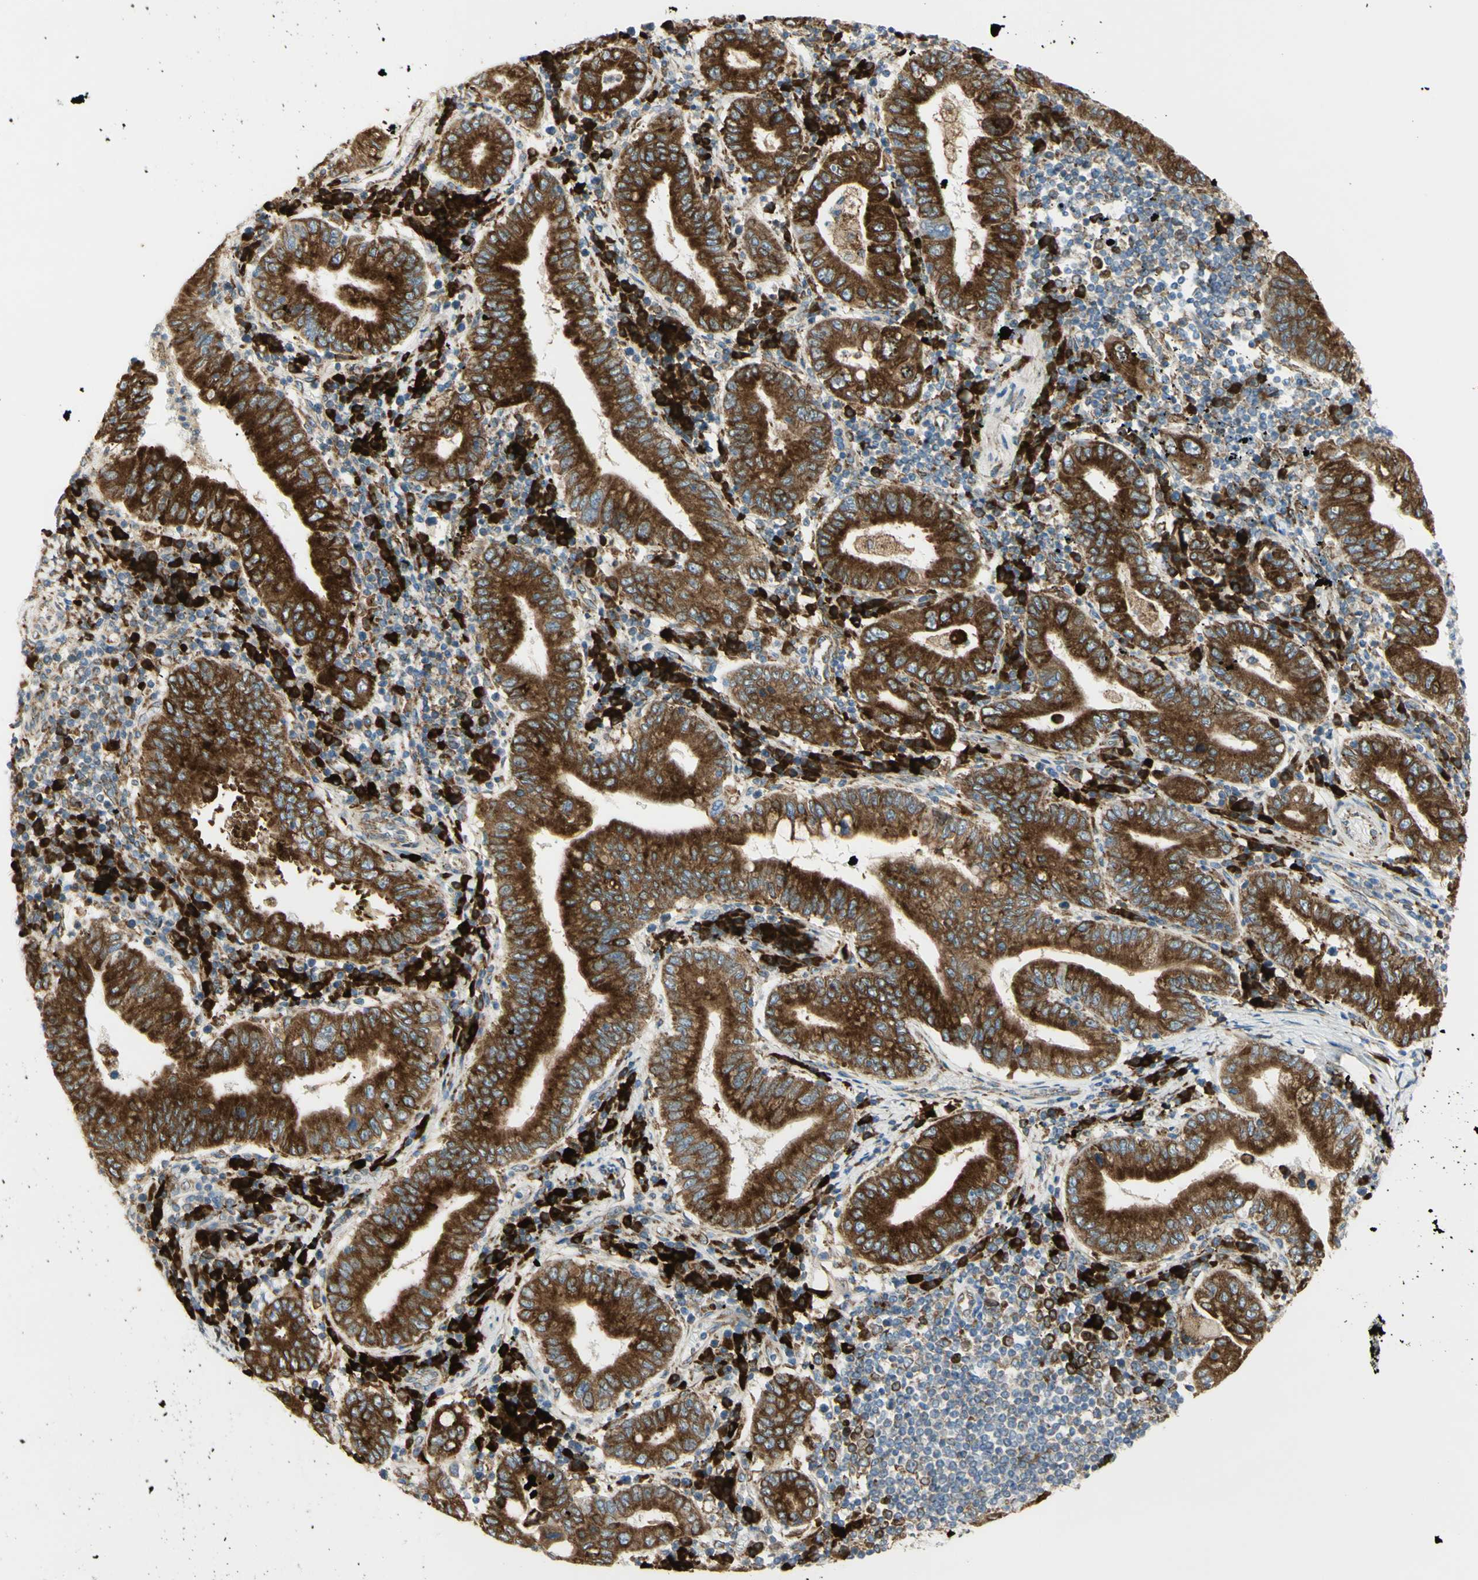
{"staining": {"intensity": "strong", "quantity": ">75%", "location": "cytoplasmic/membranous"}, "tissue": "stomach cancer", "cell_type": "Tumor cells", "image_type": "cancer", "snomed": [{"axis": "morphology", "description": "Normal tissue, NOS"}, {"axis": "morphology", "description": "Adenocarcinoma, NOS"}, {"axis": "topography", "description": "Esophagus"}, {"axis": "topography", "description": "Stomach, upper"}, {"axis": "topography", "description": "Peripheral nerve tissue"}], "caption": "IHC image of stomach adenocarcinoma stained for a protein (brown), which exhibits high levels of strong cytoplasmic/membranous expression in about >75% of tumor cells.", "gene": "MANF", "patient": {"sex": "male", "age": 62}}